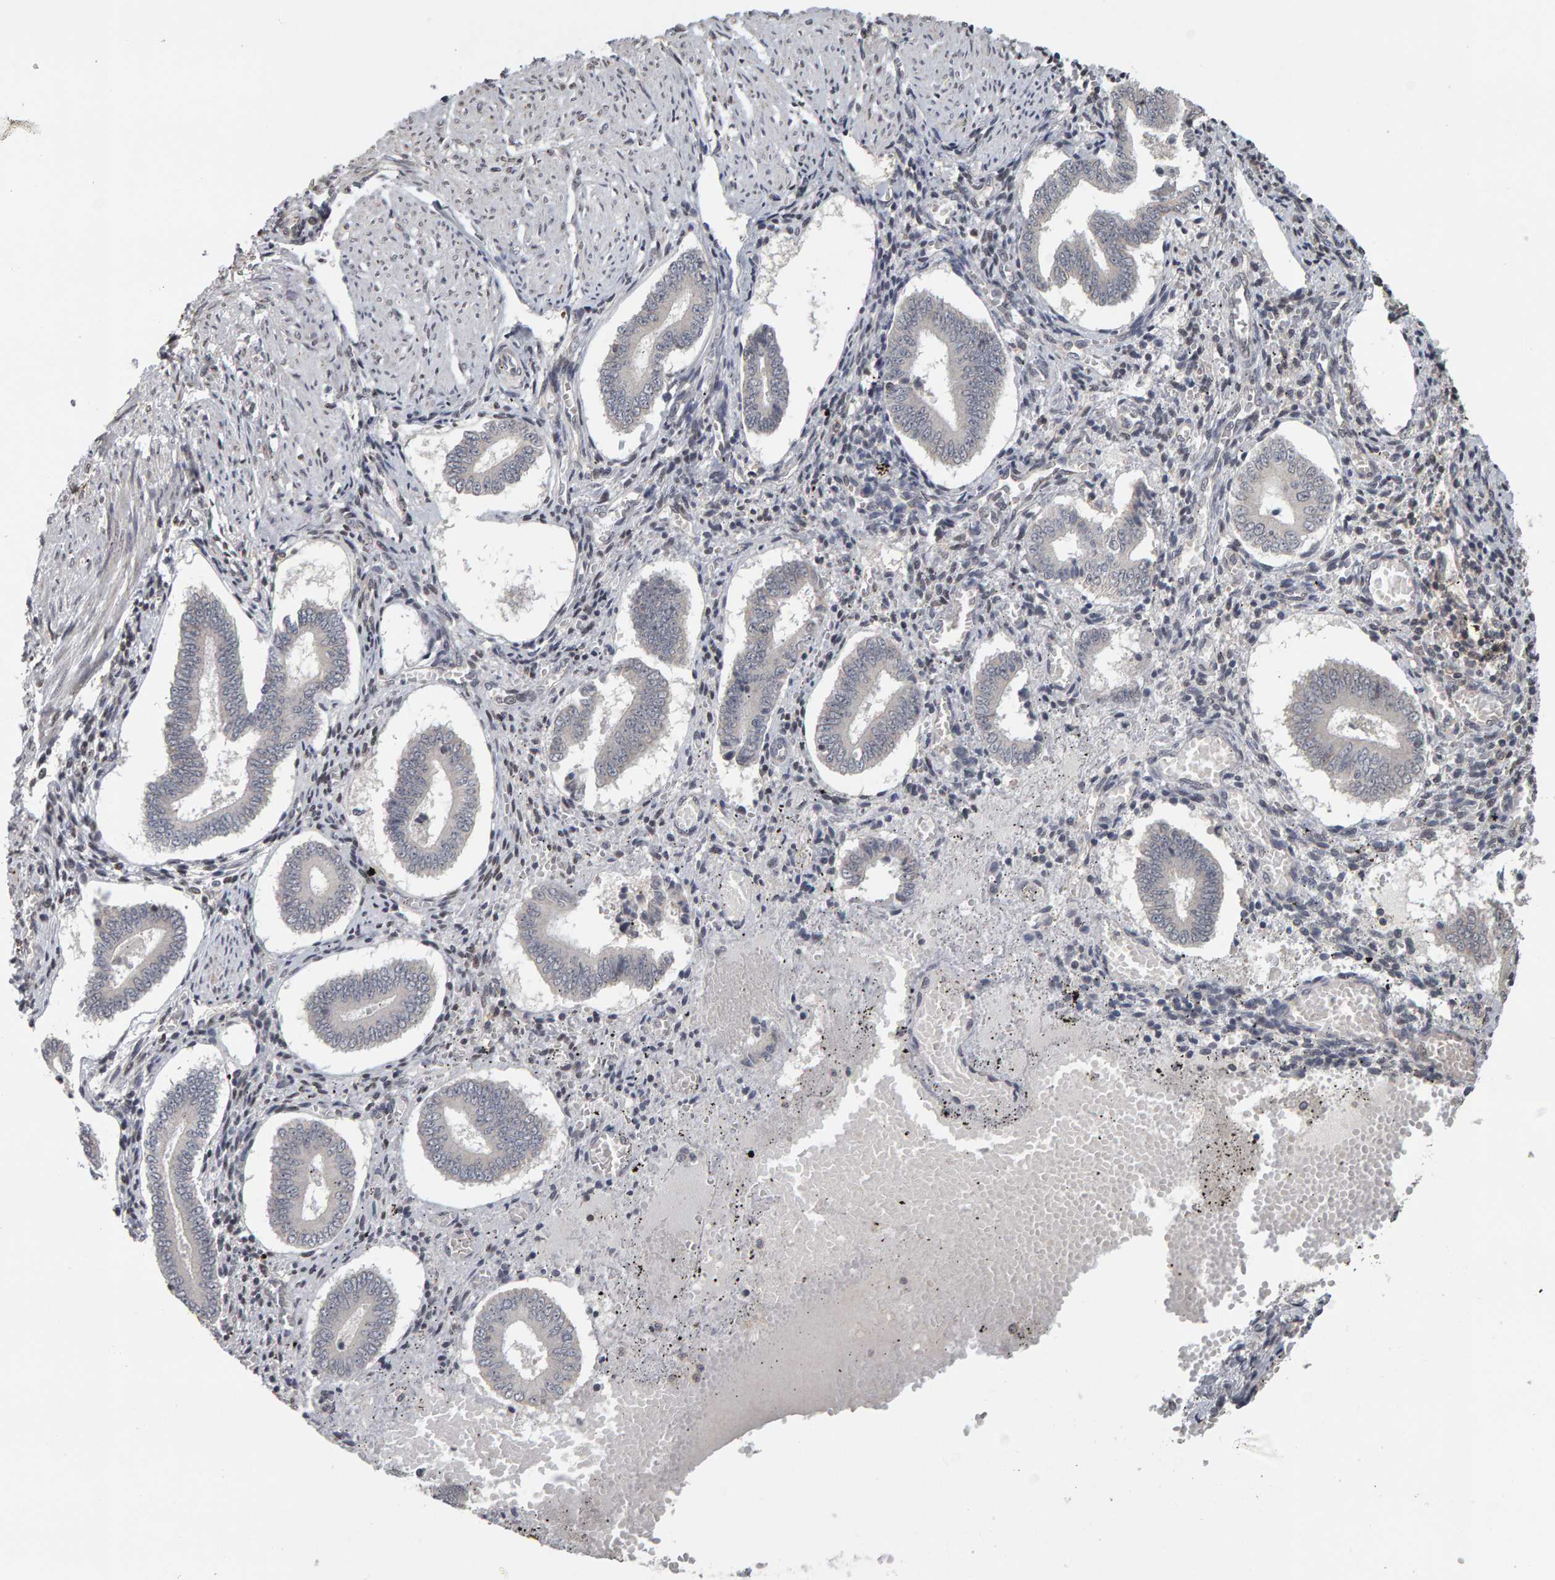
{"staining": {"intensity": "negative", "quantity": "none", "location": "none"}, "tissue": "endometrium", "cell_type": "Cells in endometrial stroma", "image_type": "normal", "snomed": [{"axis": "morphology", "description": "Normal tissue, NOS"}, {"axis": "topography", "description": "Endometrium"}], "caption": "Benign endometrium was stained to show a protein in brown. There is no significant expression in cells in endometrial stroma. (Stains: DAB immunohistochemistry with hematoxylin counter stain, Microscopy: brightfield microscopy at high magnification).", "gene": "TEFM", "patient": {"sex": "female", "age": 42}}